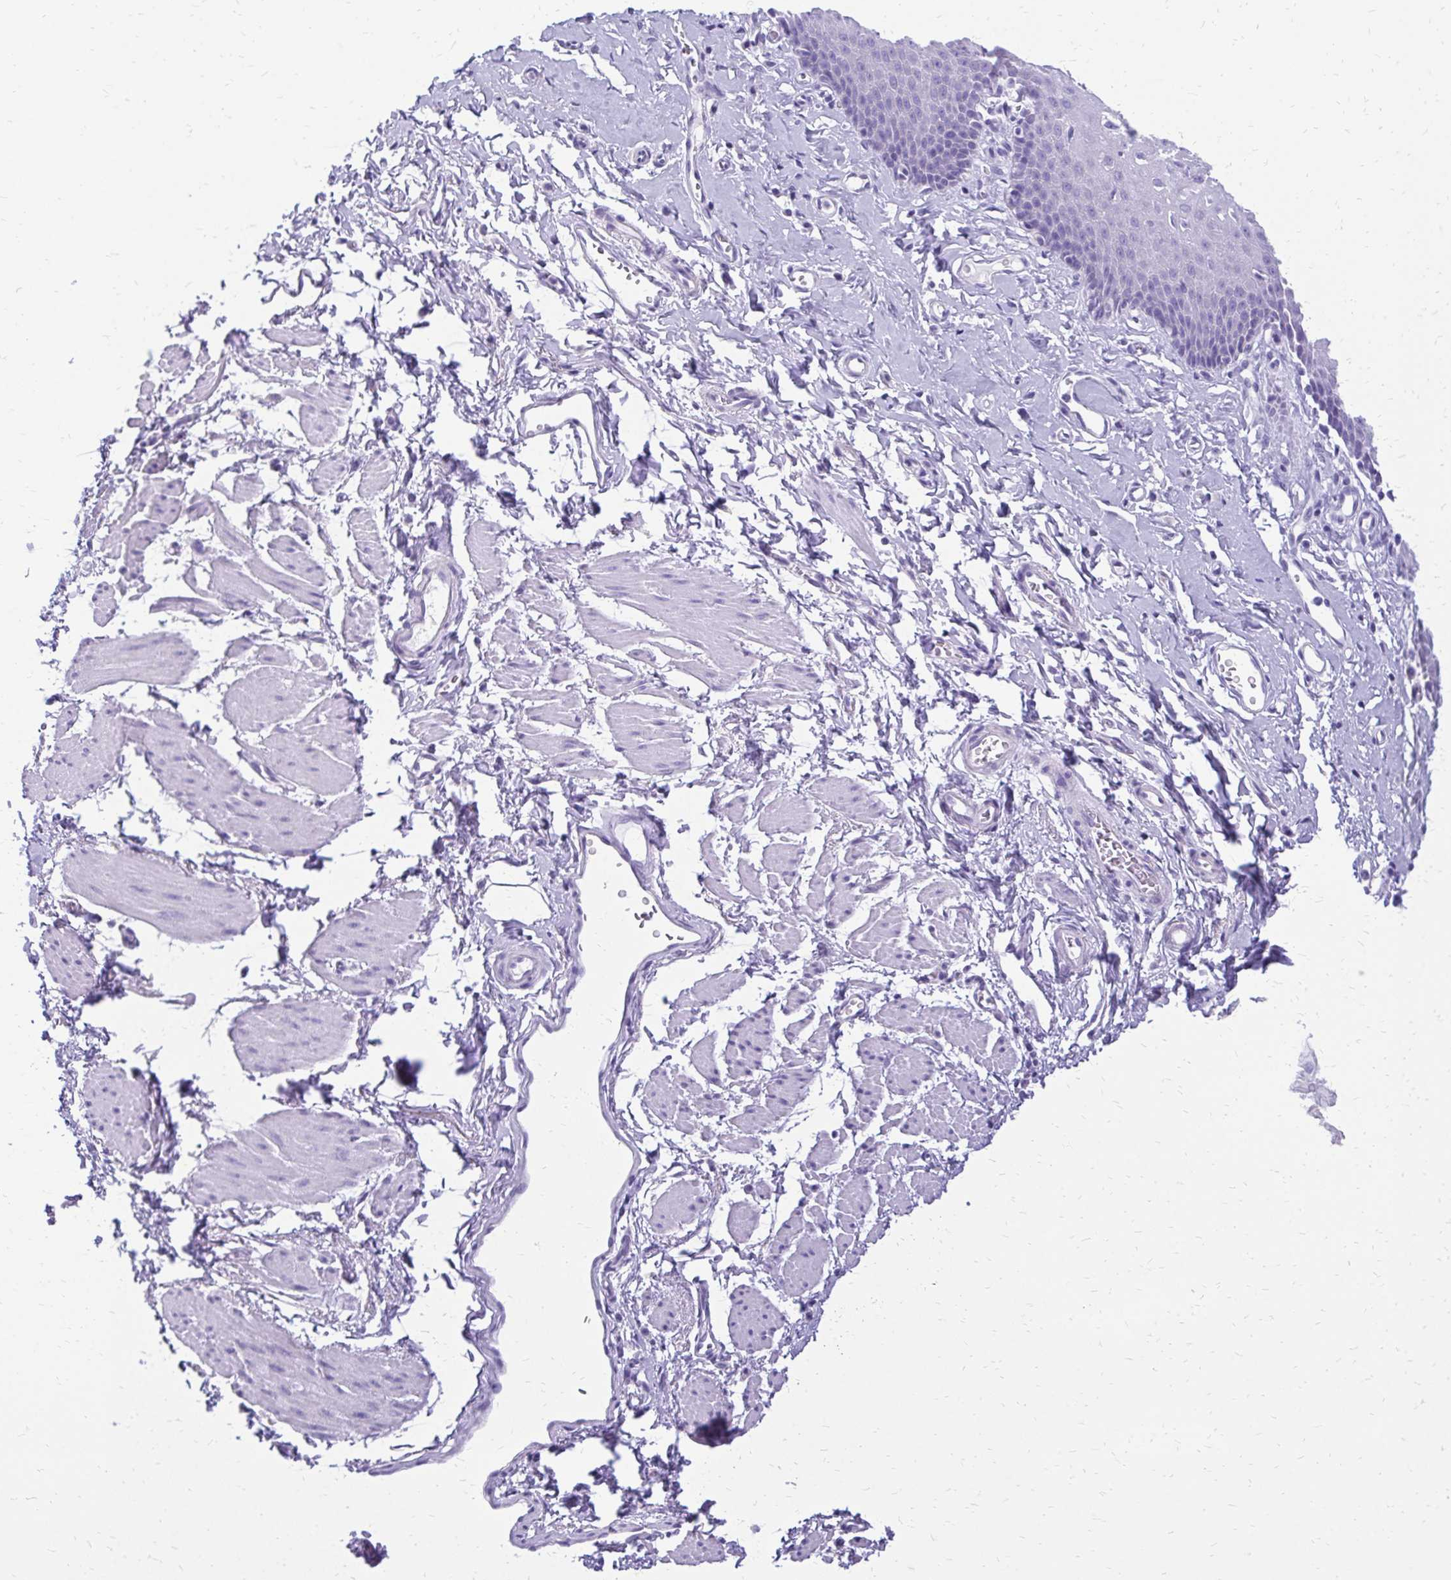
{"staining": {"intensity": "negative", "quantity": "none", "location": "none"}, "tissue": "esophagus", "cell_type": "Squamous epithelial cells", "image_type": "normal", "snomed": [{"axis": "morphology", "description": "Normal tissue, NOS"}, {"axis": "topography", "description": "Esophagus"}], "caption": "This photomicrograph is of benign esophagus stained with IHC to label a protein in brown with the nuclei are counter-stained blue. There is no positivity in squamous epithelial cells.", "gene": "SLC32A1", "patient": {"sex": "male", "age": 70}}